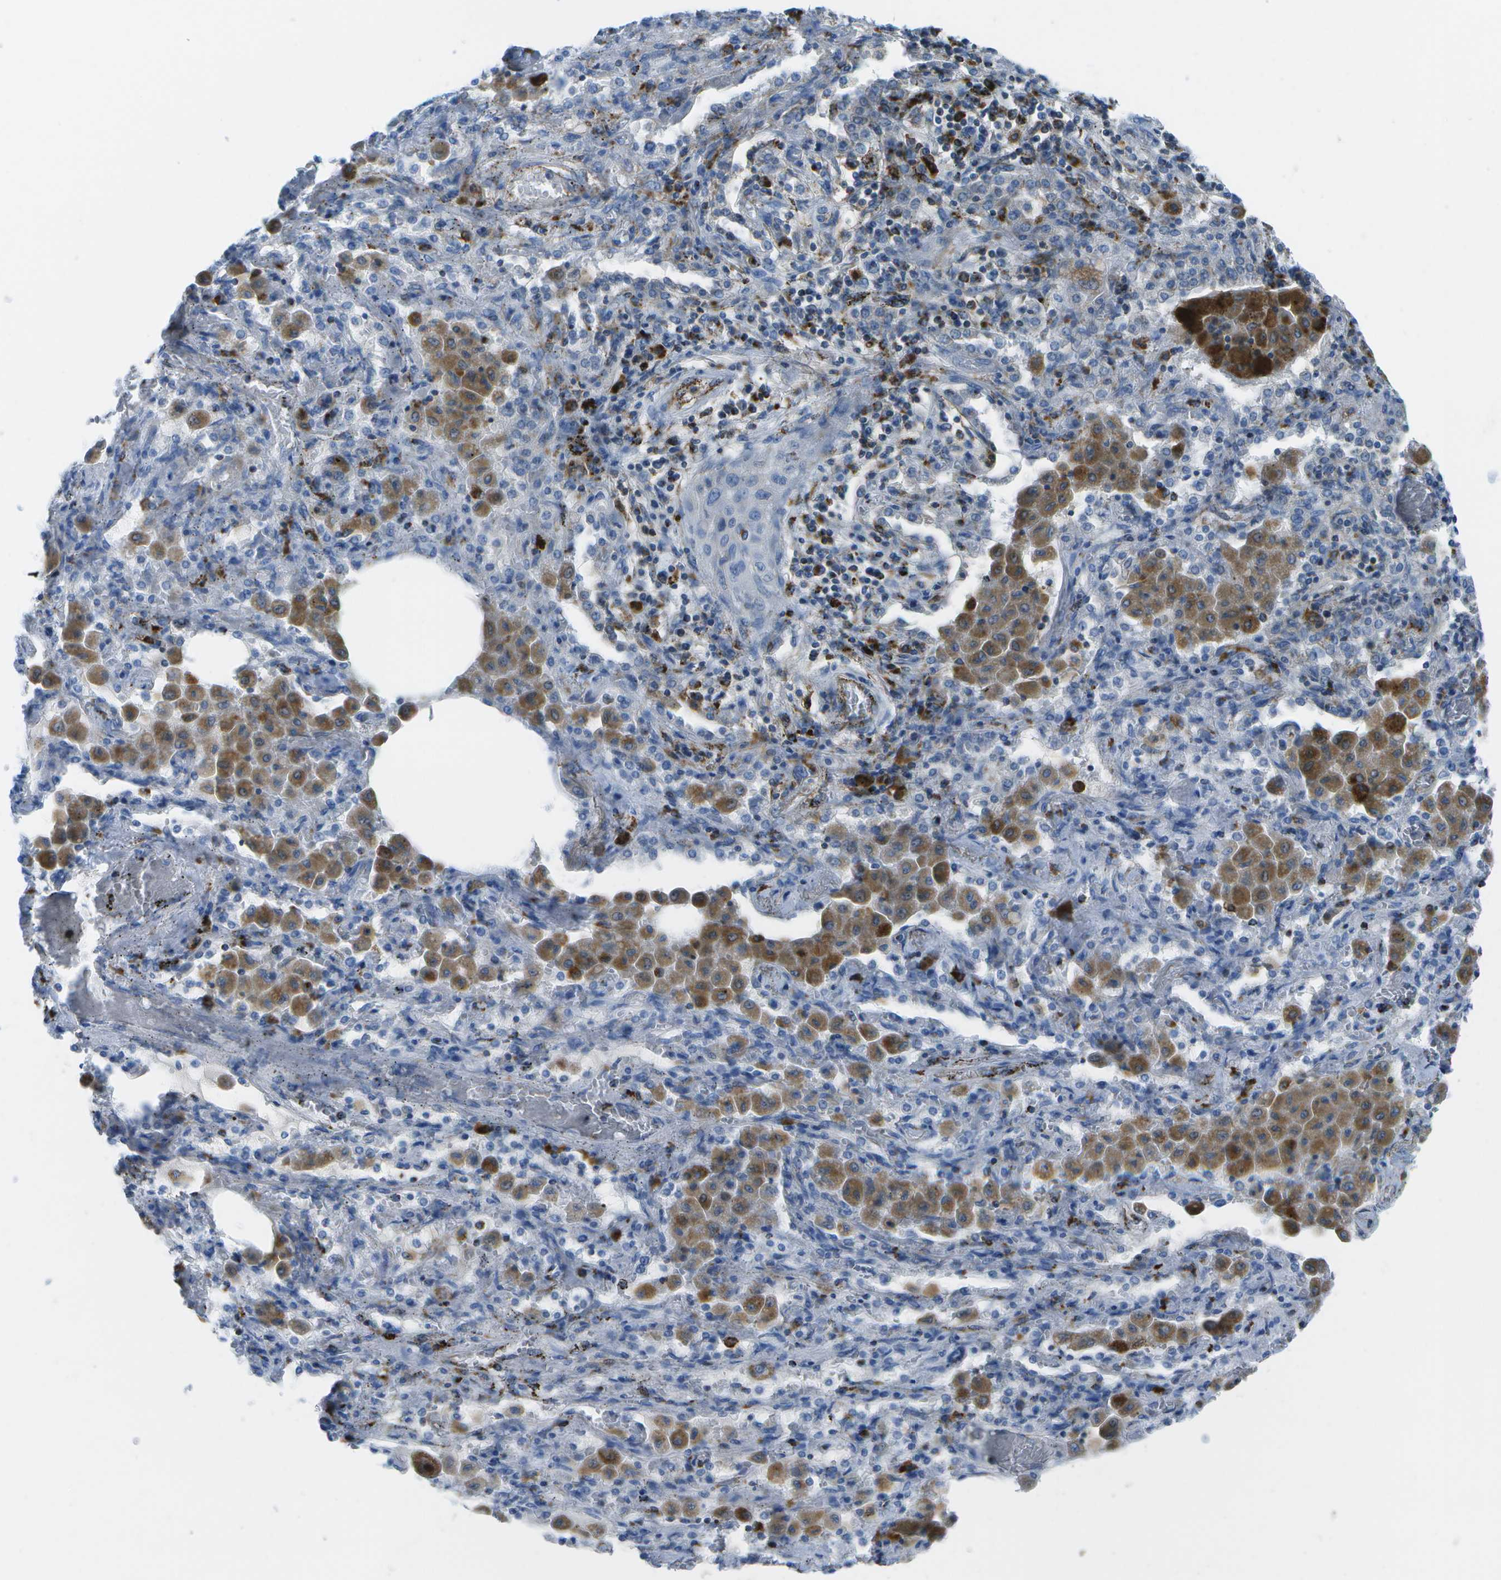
{"staining": {"intensity": "negative", "quantity": "none", "location": "none"}, "tissue": "lung cancer", "cell_type": "Tumor cells", "image_type": "cancer", "snomed": [{"axis": "morphology", "description": "Squamous cell carcinoma, NOS"}, {"axis": "topography", "description": "Lung"}], "caption": "Lung cancer stained for a protein using IHC demonstrates no expression tumor cells.", "gene": "PRCP", "patient": {"sex": "female", "age": 47}}